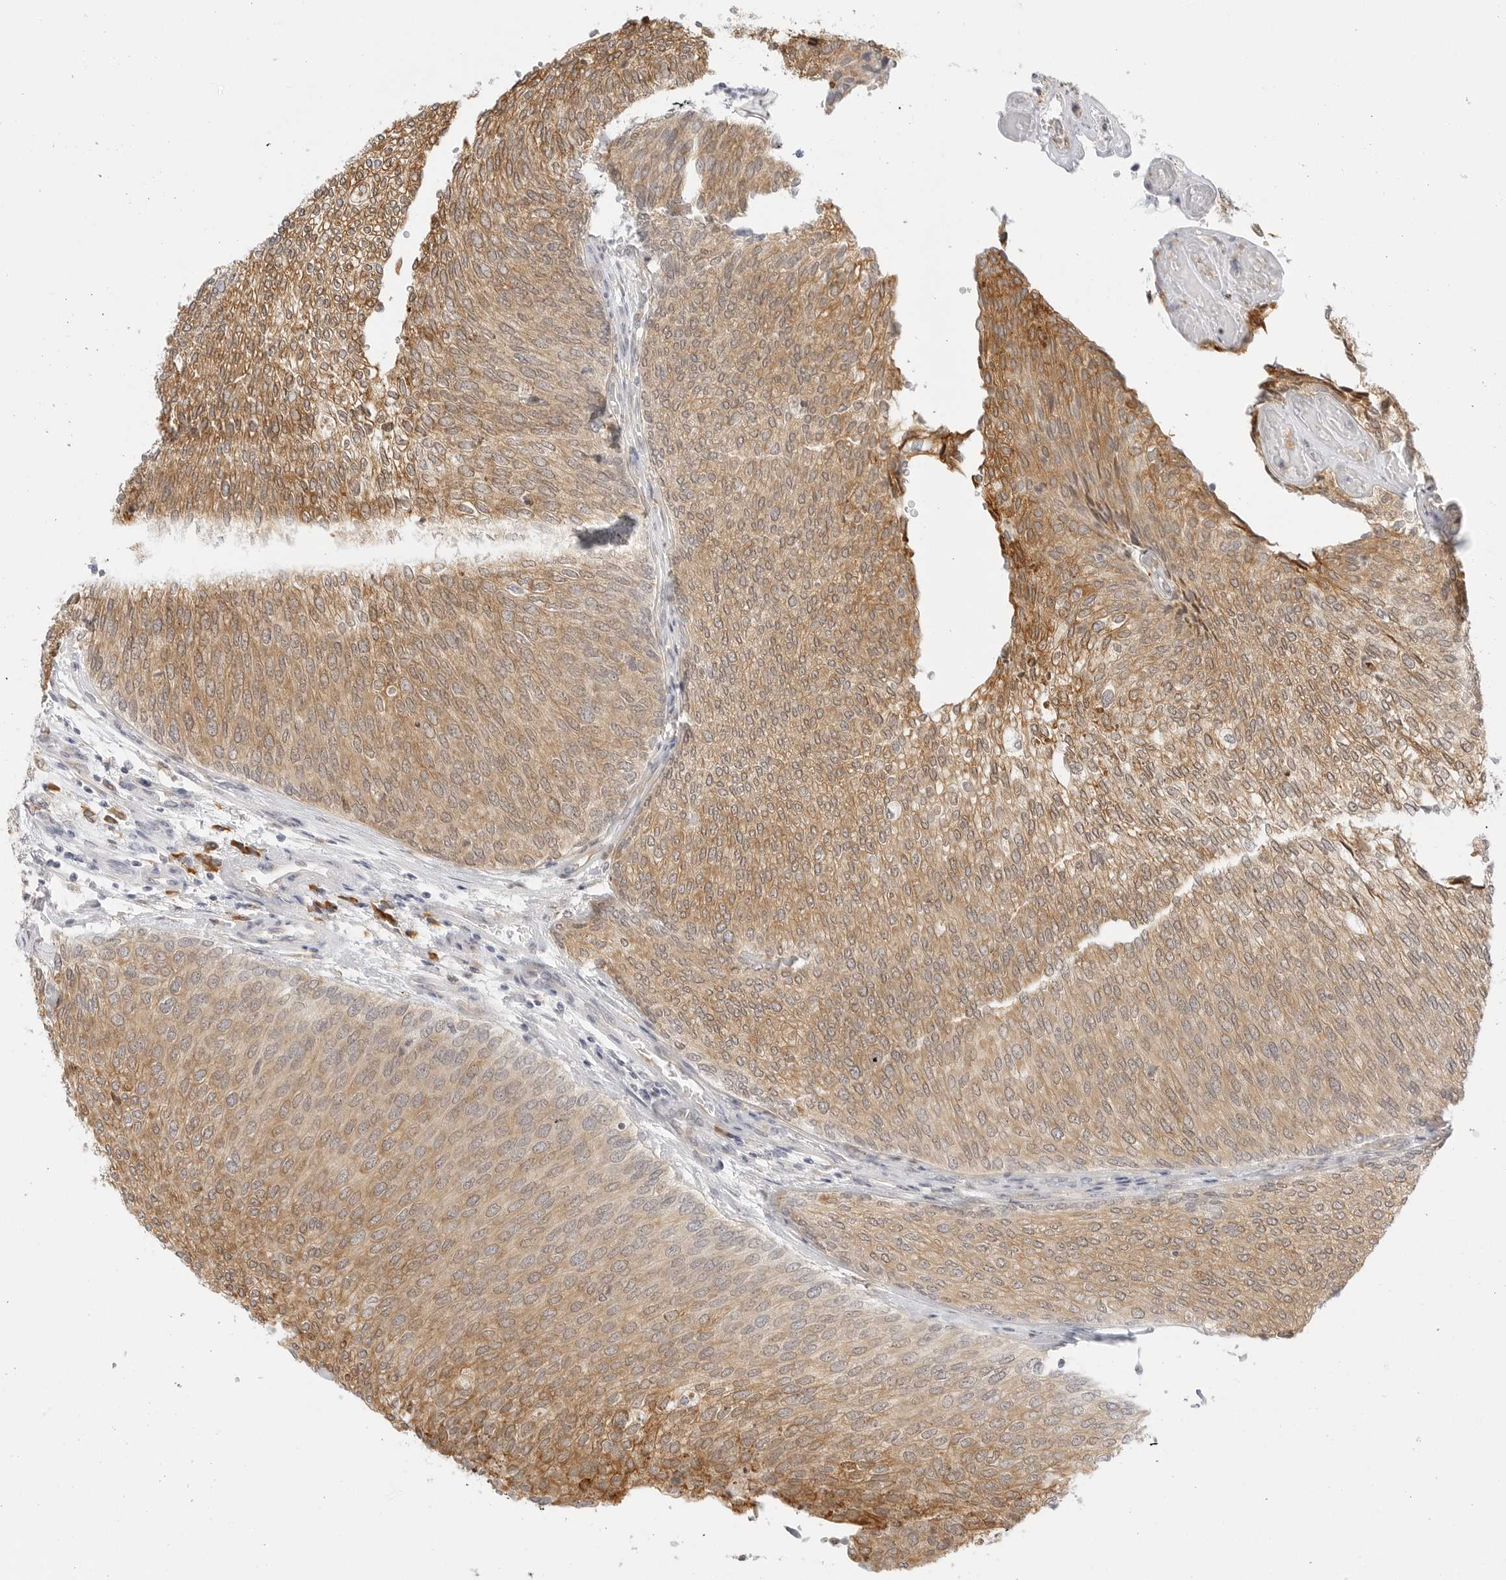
{"staining": {"intensity": "moderate", "quantity": ">75%", "location": "cytoplasmic/membranous"}, "tissue": "urothelial cancer", "cell_type": "Tumor cells", "image_type": "cancer", "snomed": [{"axis": "morphology", "description": "Urothelial carcinoma, Low grade"}, {"axis": "topography", "description": "Urinary bladder"}], "caption": "Approximately >75% of tumor cells in urothelial carcinoma (low-grade) display moderate cytoplasmic/membranous protein positivity as visualized by brown immunohistochemical staining.", "gene": "THEM4", "patient": {"sex": "female", "age": 79}}